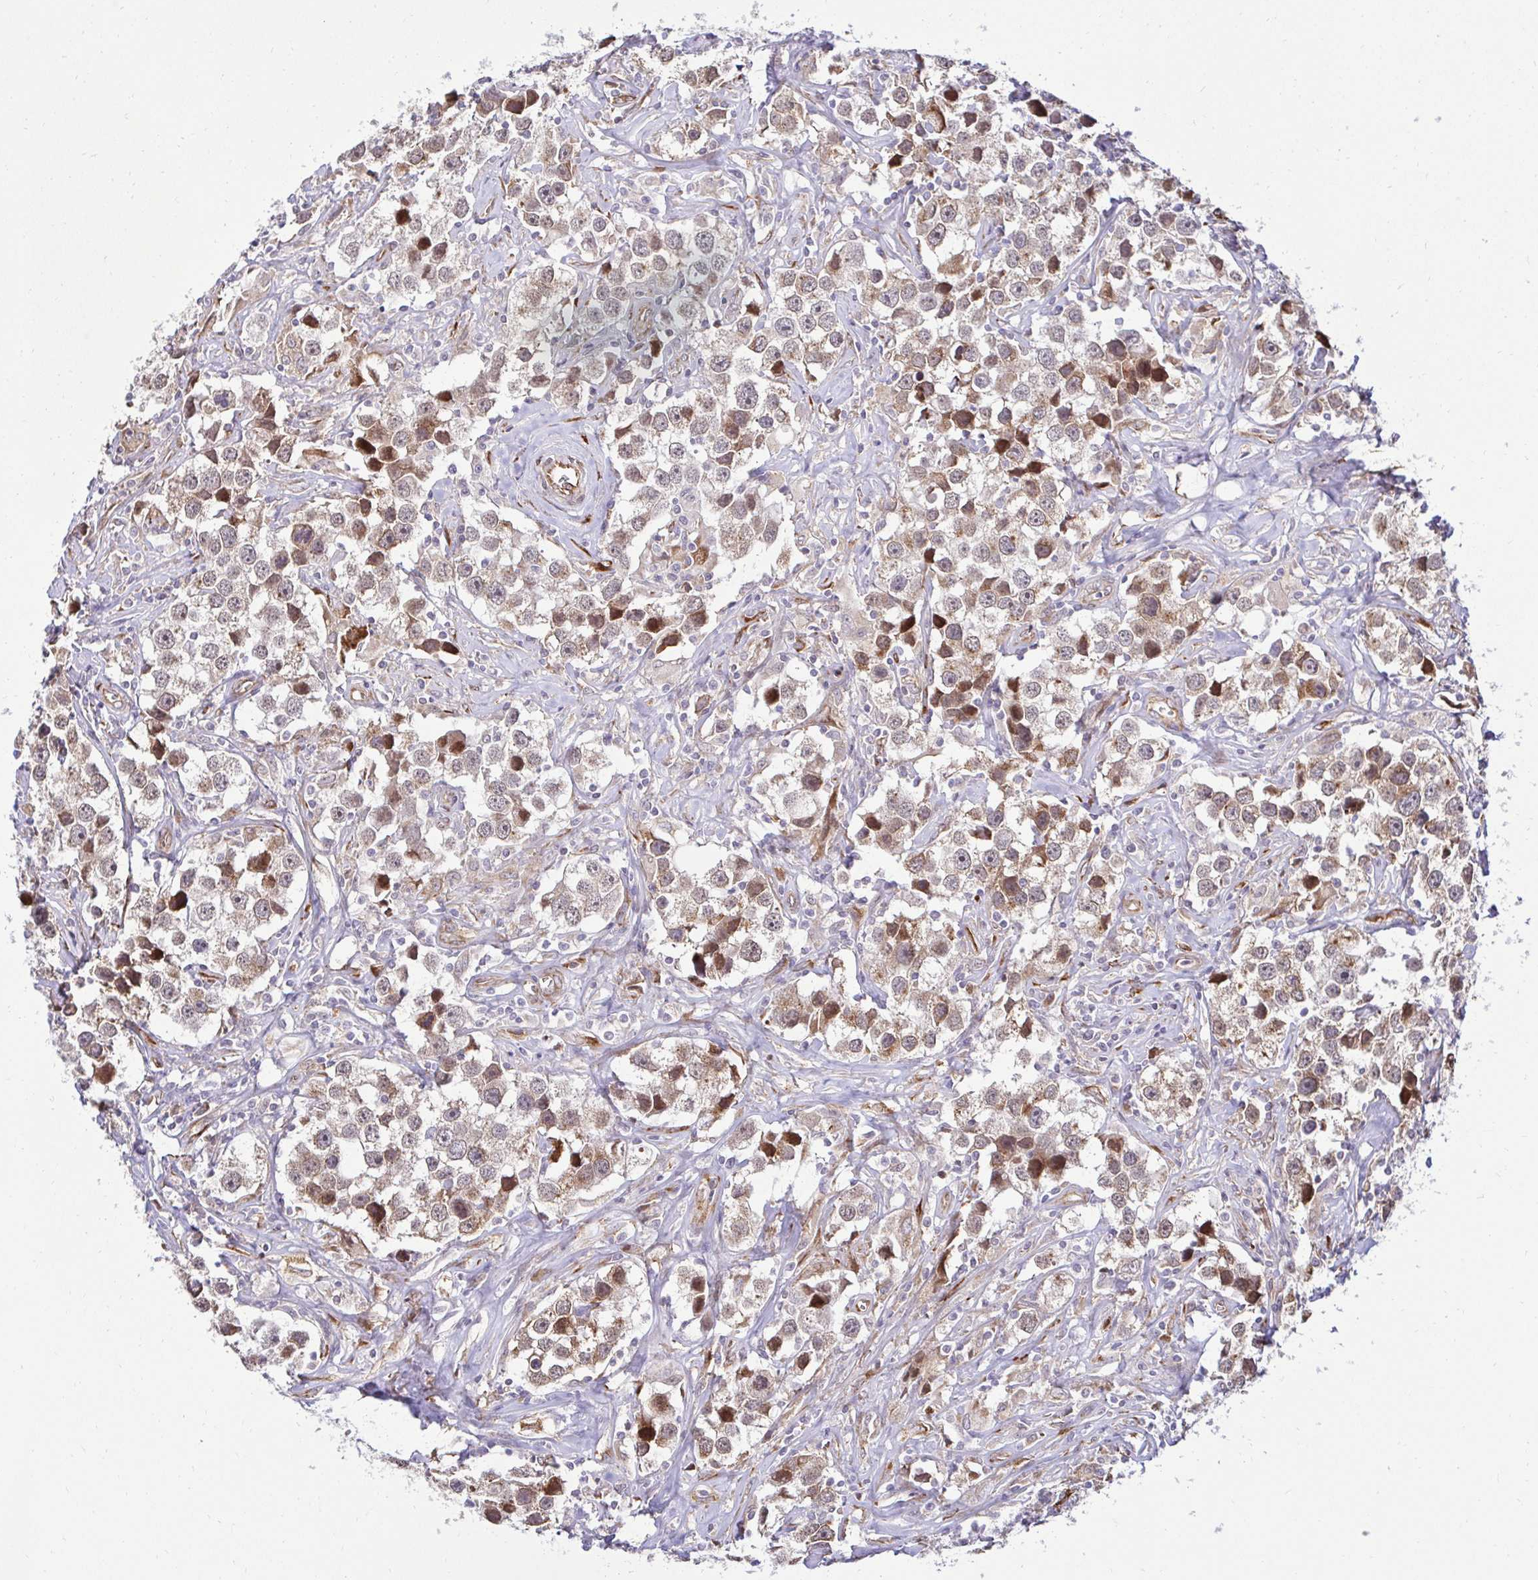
{"staining": {"intensity": "moderate", "quantity": "<25%", "location": "cytoplasmic/membranous"}, "tissue": "testis cancer", "cell_type": "Tumor cells", "image_type": "cancer", "snomed": [{"axis": "morphology", "description": "Seminoma, NOS"}, {"axis": "topography", "description": "Testis"}], "caption": "High-power microscopy captured an immunohistochemistry (IHC) photomicrograph of testis cancer (seminoma), revealing moderate cytoplasmic/membranous positivity in approximately <25% of tumor cells. The protein is stained brown, and the nuclei are stained in blue (DAB (3,3'-diaminobenzidine) IHC with brightfield microscopy, high magnification).", "gene": "HPS1", "patient": {"sex": "male", "age": 49}}